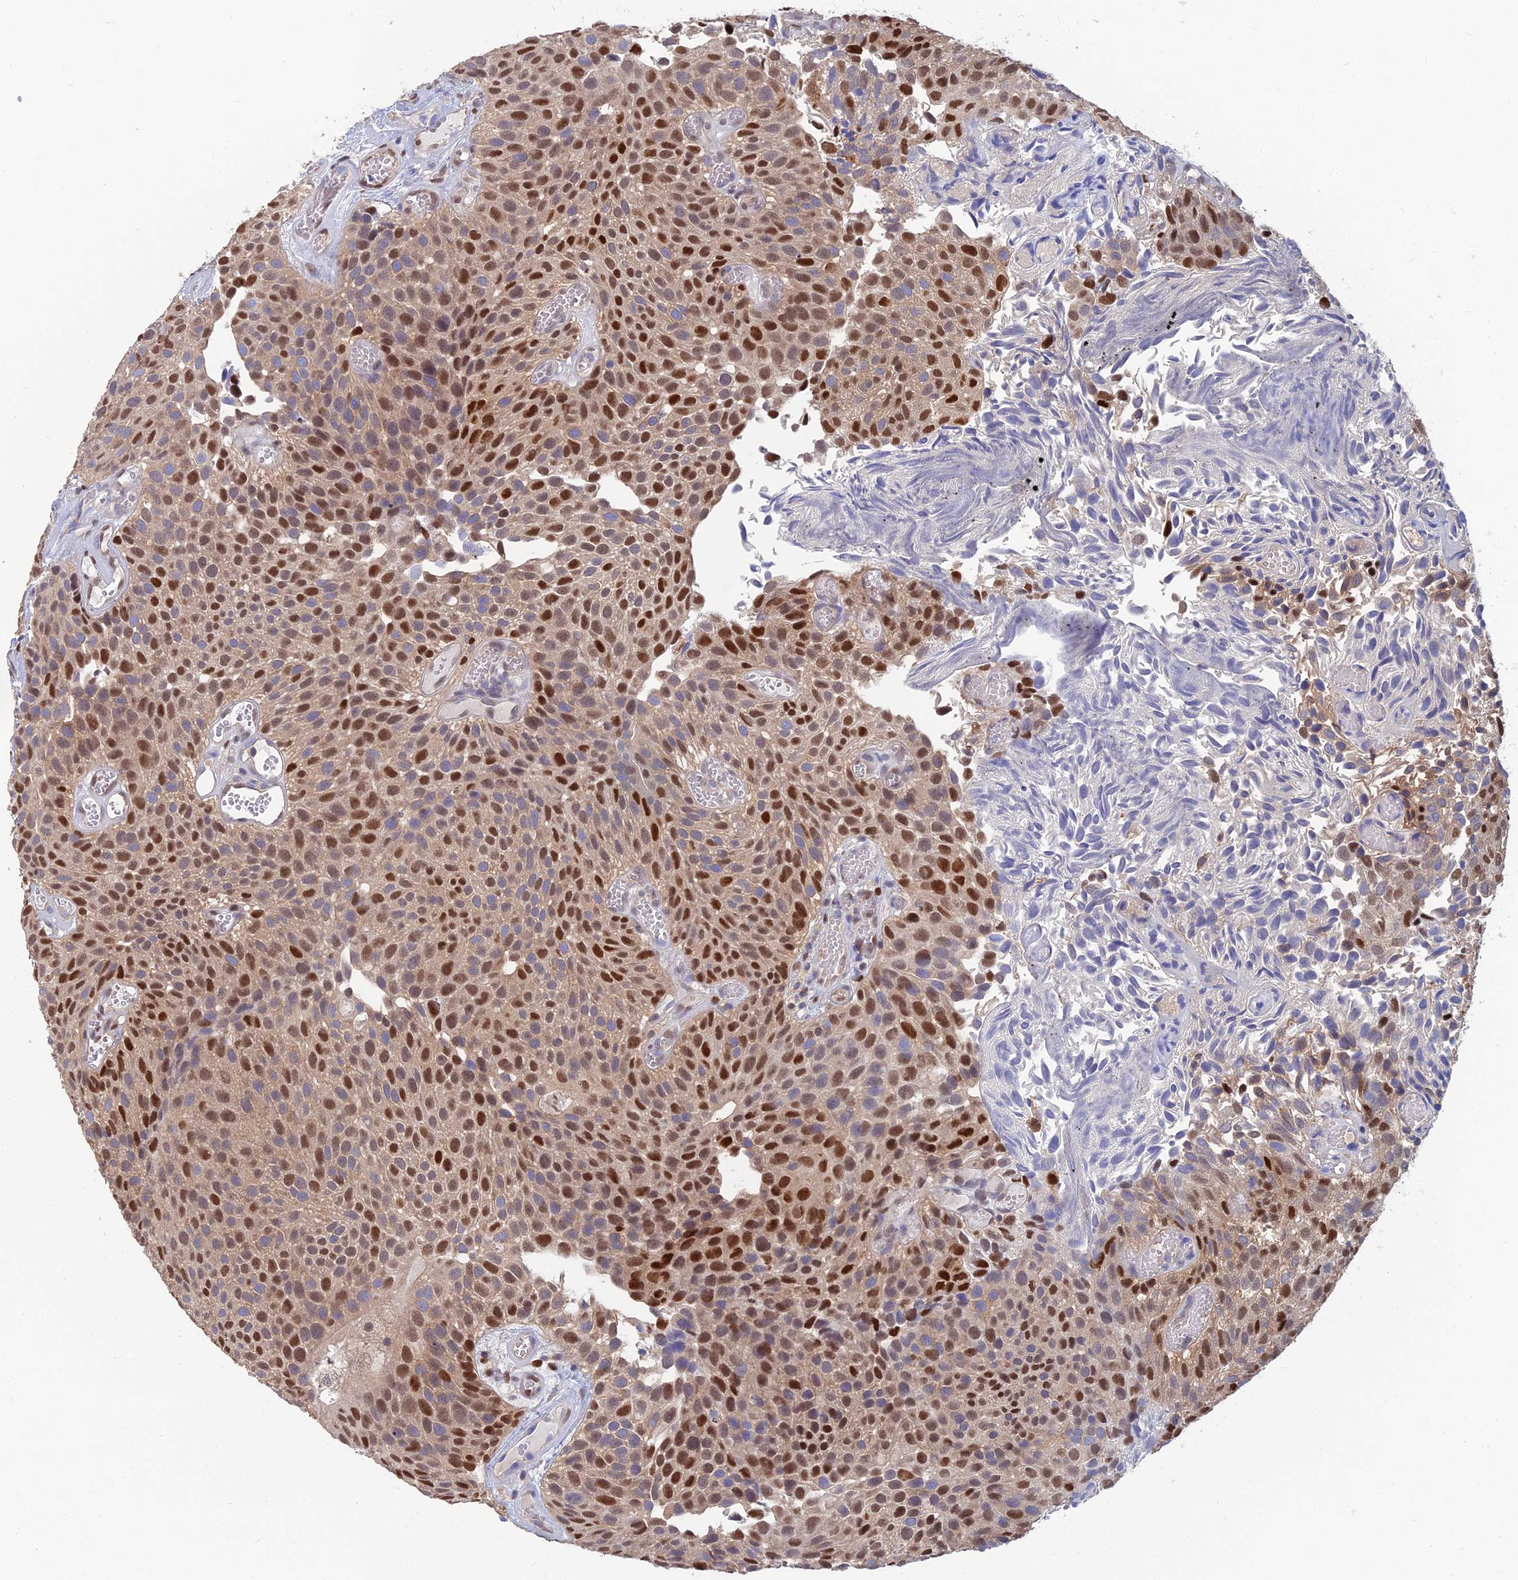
{"staining": {"intensity": "strong", "quantity": "25%-75%", "location": "nuclear"}, "tissue": "urothelial cancer", "cell_type": "Tumor cells", "image_type": "cancer", "snomed": [{"axis": "morphology", "description": "Urothelial carcinoma, Low grade"}, {"axis": "topography", "description": "Urinary bladder"}], "caption": "Protein staining shows strong nuclear expression in about 25%-75% of tumor cells in low-grade urothelial carcinoma.", "gene": "DNPEP", "patient": {"sex": "male", "age": 89}}